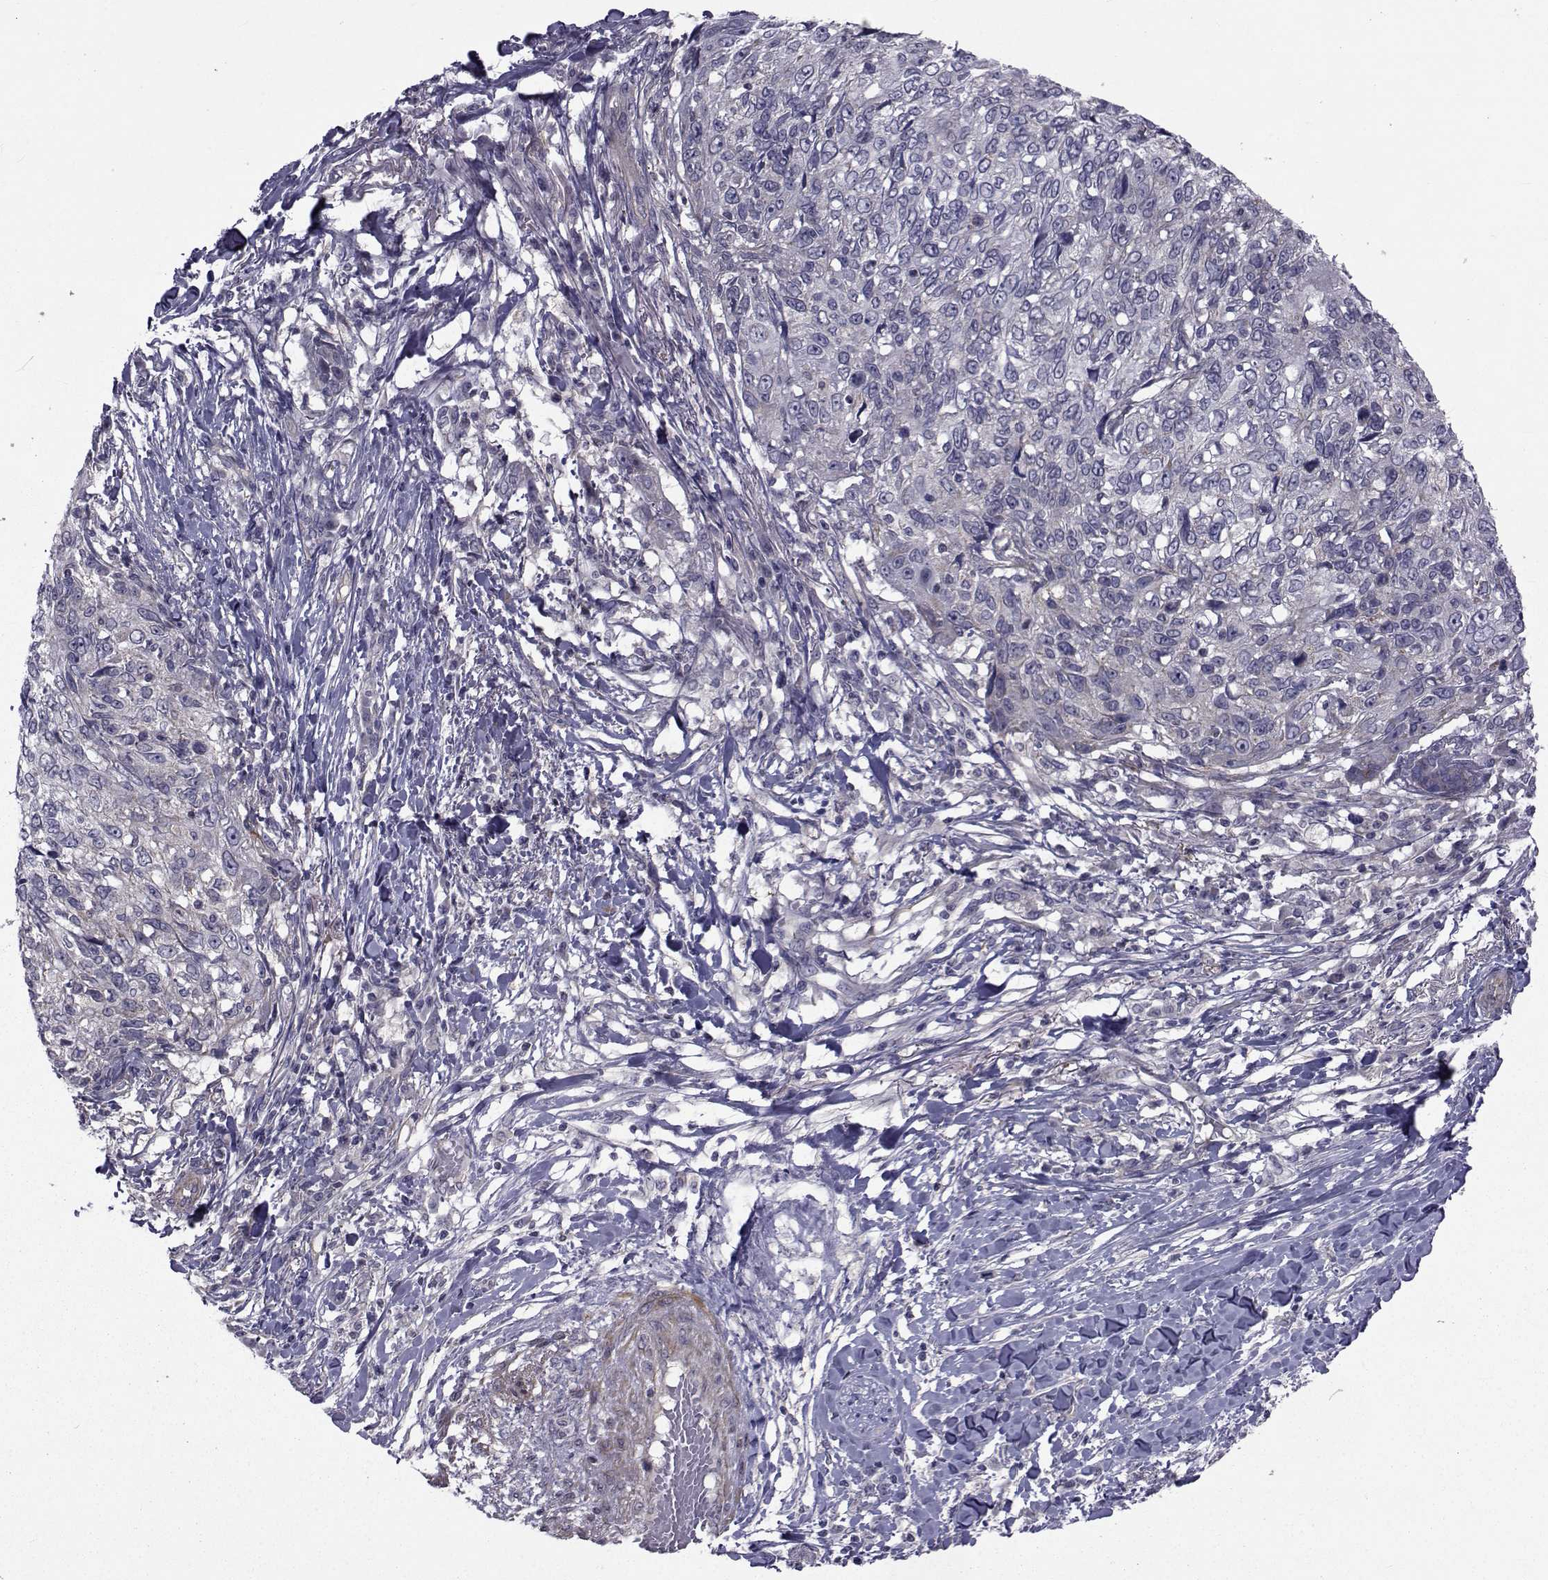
{"staining": {"intensity": "negative", "quantity": "none", "location": "none"}, "tissue": "skin cancer", "cell_type": "Tumor cells", "image_type": "cancer", "snomed": [{"axis": "morphology", "description": "Squamous cell carcinoma, NOS"}, {"axis": "topography", "description": "Skin"}], "caption": "Protein analysis of skin squamous cell carcinoma demonstrates no significant expression in tumor cells.", "gene": "CFAP74", "patient": {"sex": "male", "age": 92}}